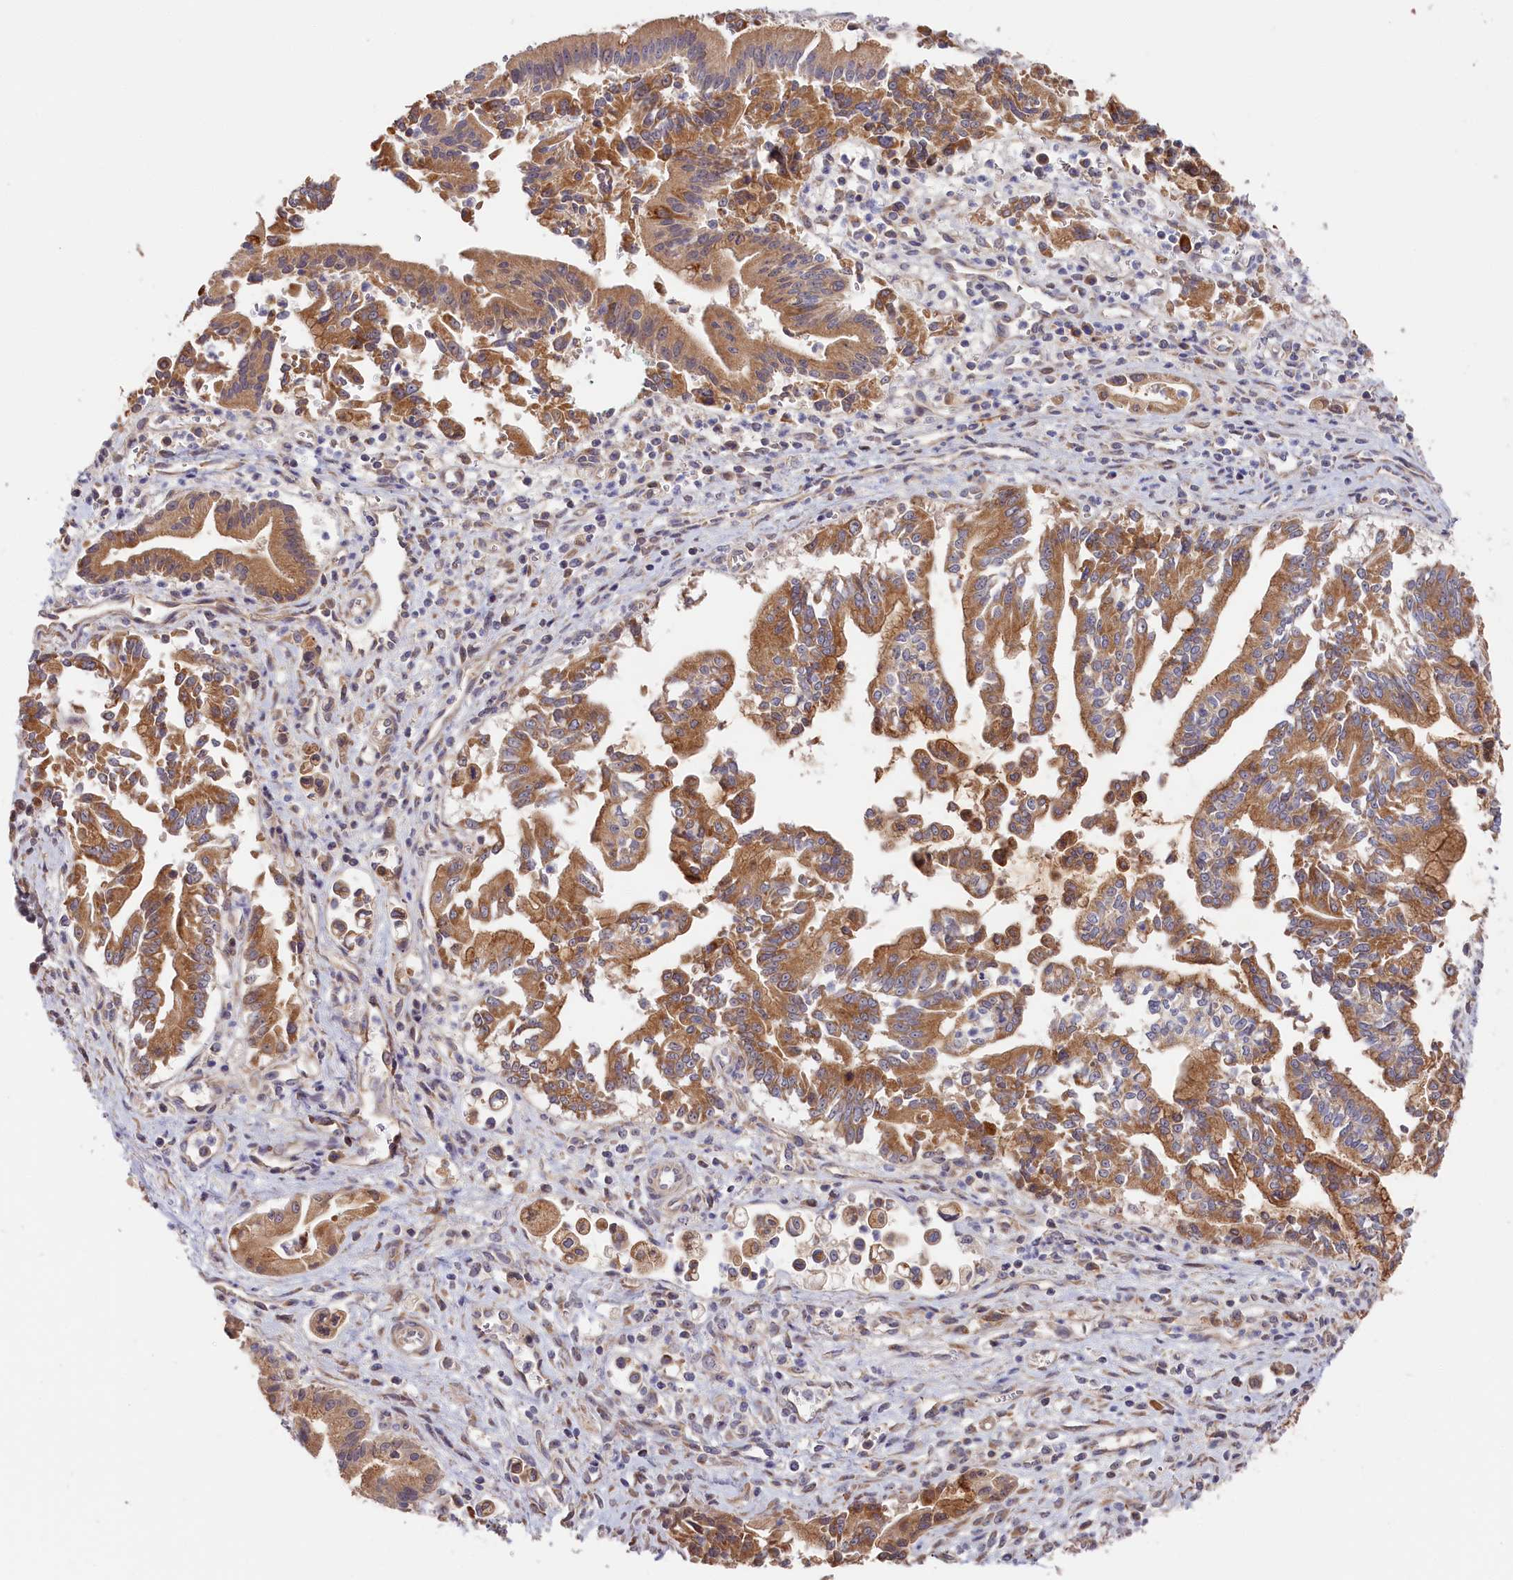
{"staining": {"intensity": "moderate", "quantity": ">75%", "location": "cytoplasmic/membranous"}, "tissue": "pancreatic cancer", "cell_type": "Tumor cells", "image_type": "cancer", "snomed": [{"axis": "morphology", "description": "Adenocarcinoma, NOS"}, {"axis": "topography", "description": "Pancreas"}], "caption": "Moderate cytoplasmic/membranous protein staining is appreciated in about >75% of tumor cells in pancreatic cancer.", "gene": "CEP44", "patient": {"sex": "male", "age": 78}}